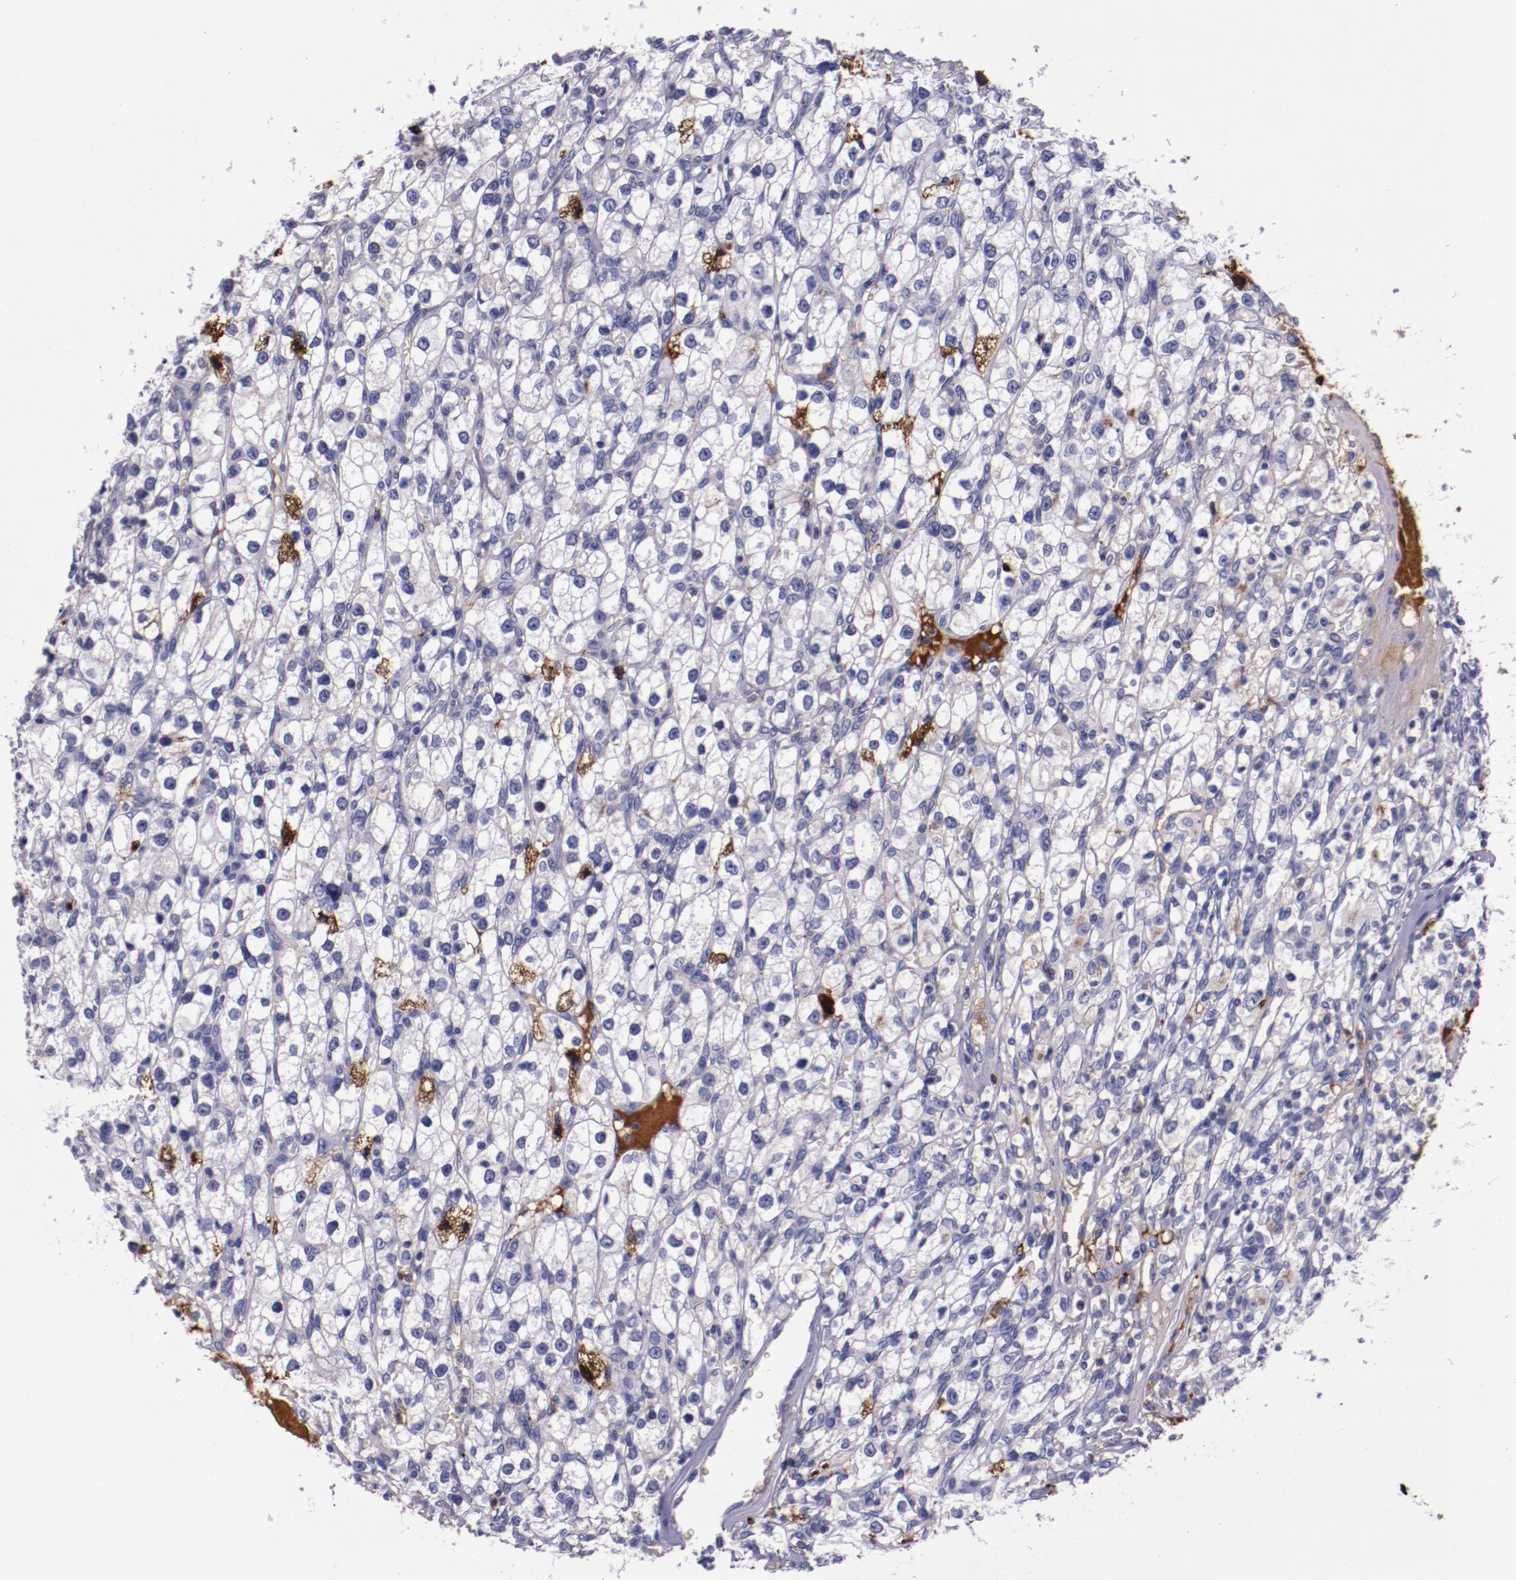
{"staining": {"intensity": "negative", "quantity": "none", "location": "none"}, "tissue": "renal cancer", "cell_type": "Tumor cells", "image_type": "cancer", "snomed": [{"axis": "morphology", "description": "Adenocarcinoma, NOS"}, {"axis": "topography", "description": "Kidney"}], "caption": "There is no significant positivity in tumor cells of renal cancer. The staining was performed using DAB to visualize the protein expression in brown, while the nuclei were stained in blue with hematoxylin (Magnification: 20x).", "gene": "APOH", "patient": {"sex": "female", "age": 62}}